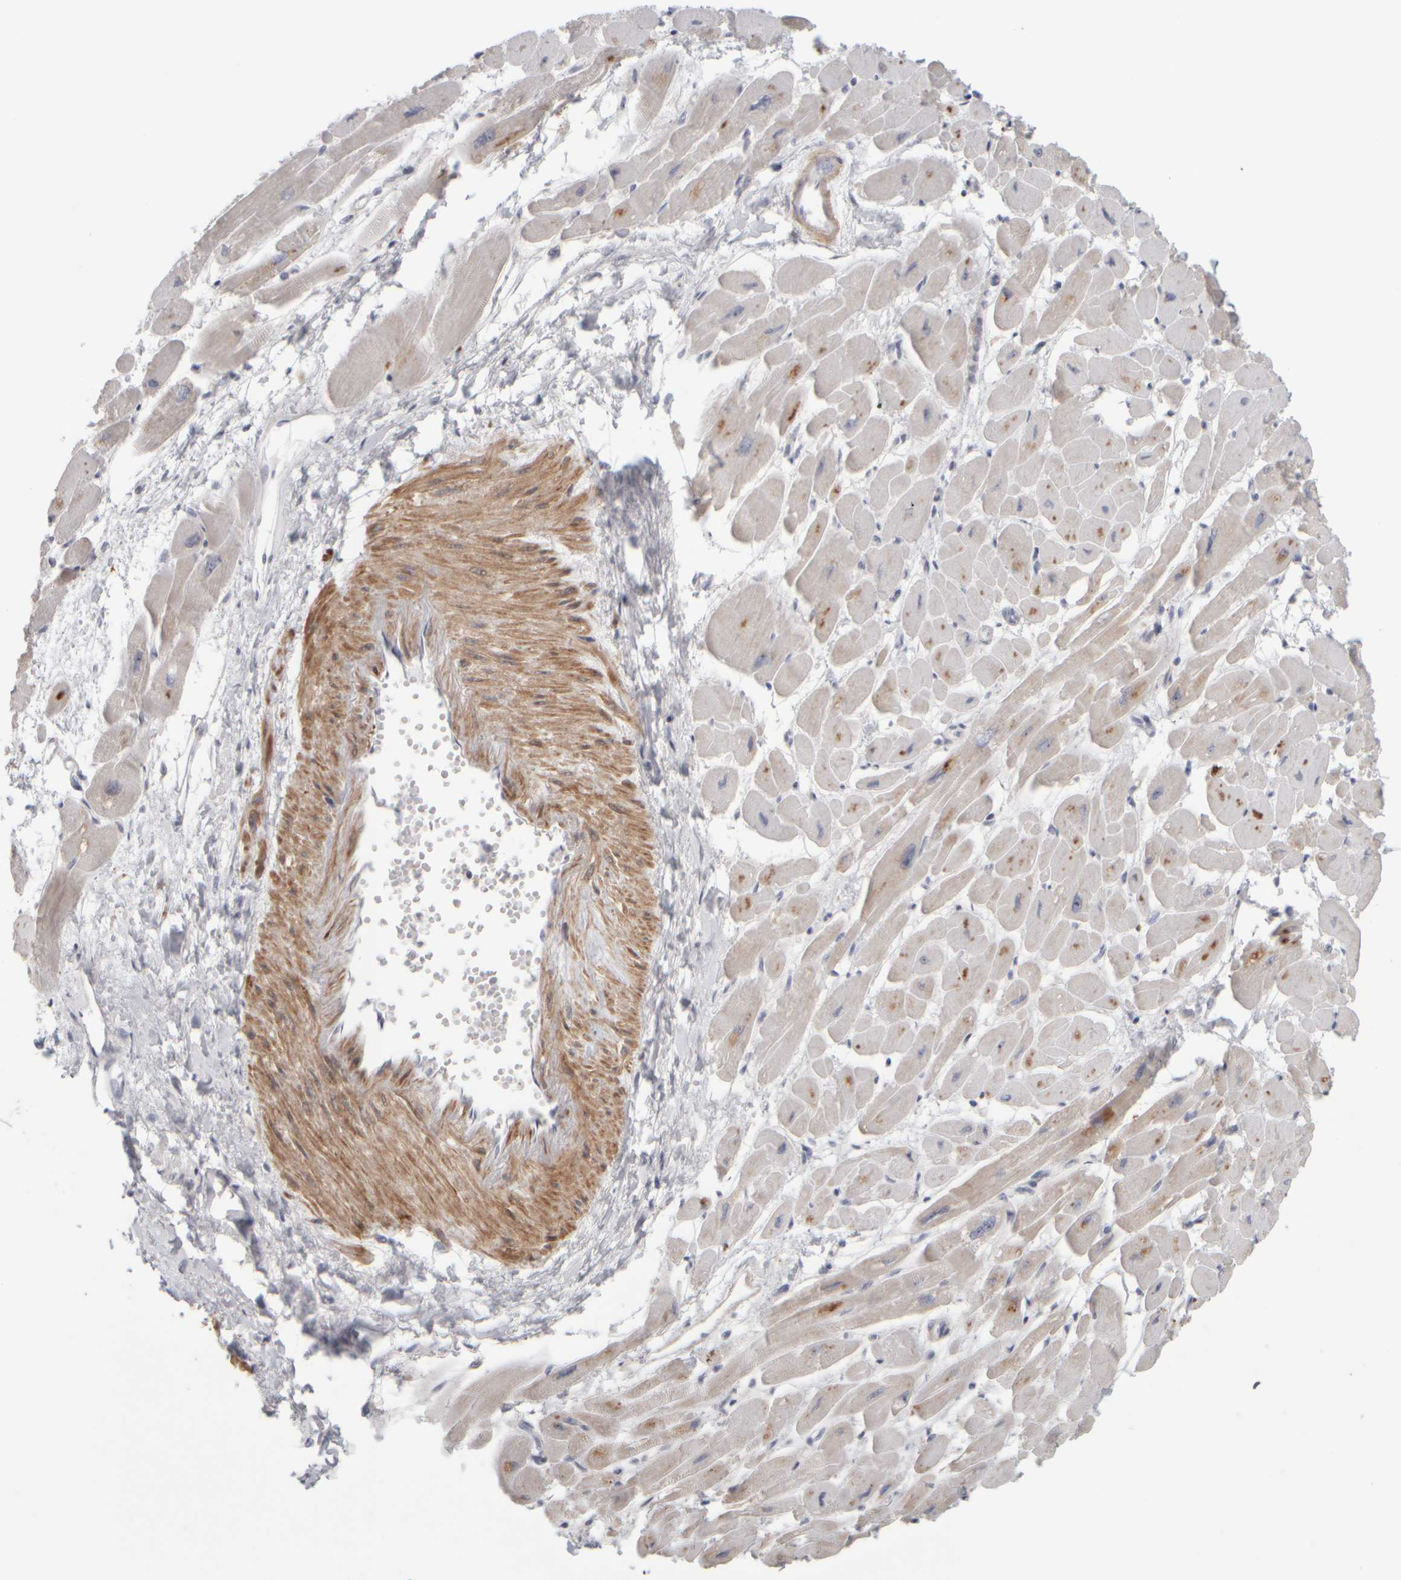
{"staining": {"intensity": "strong", "quantity": "<25%", "location": "cytoplasmic/membranous,nuclear"}, "tissue": "heart muscle", "cell_type": "Cardiomyocytes", "image_type": "normal", "snomed": [{"axis": "morphology", "description": "Normal tissue, NOS"}, {"axis": "topography", "description": "Heart"}], "caption": "Cardiomyocytes reveal strong cytoplasmic/membranous,nuclear positivity in about <25% of cells in normal heart muscle.", "gene": "DCXR", "patient": {"sex": "female", "age": 54}}